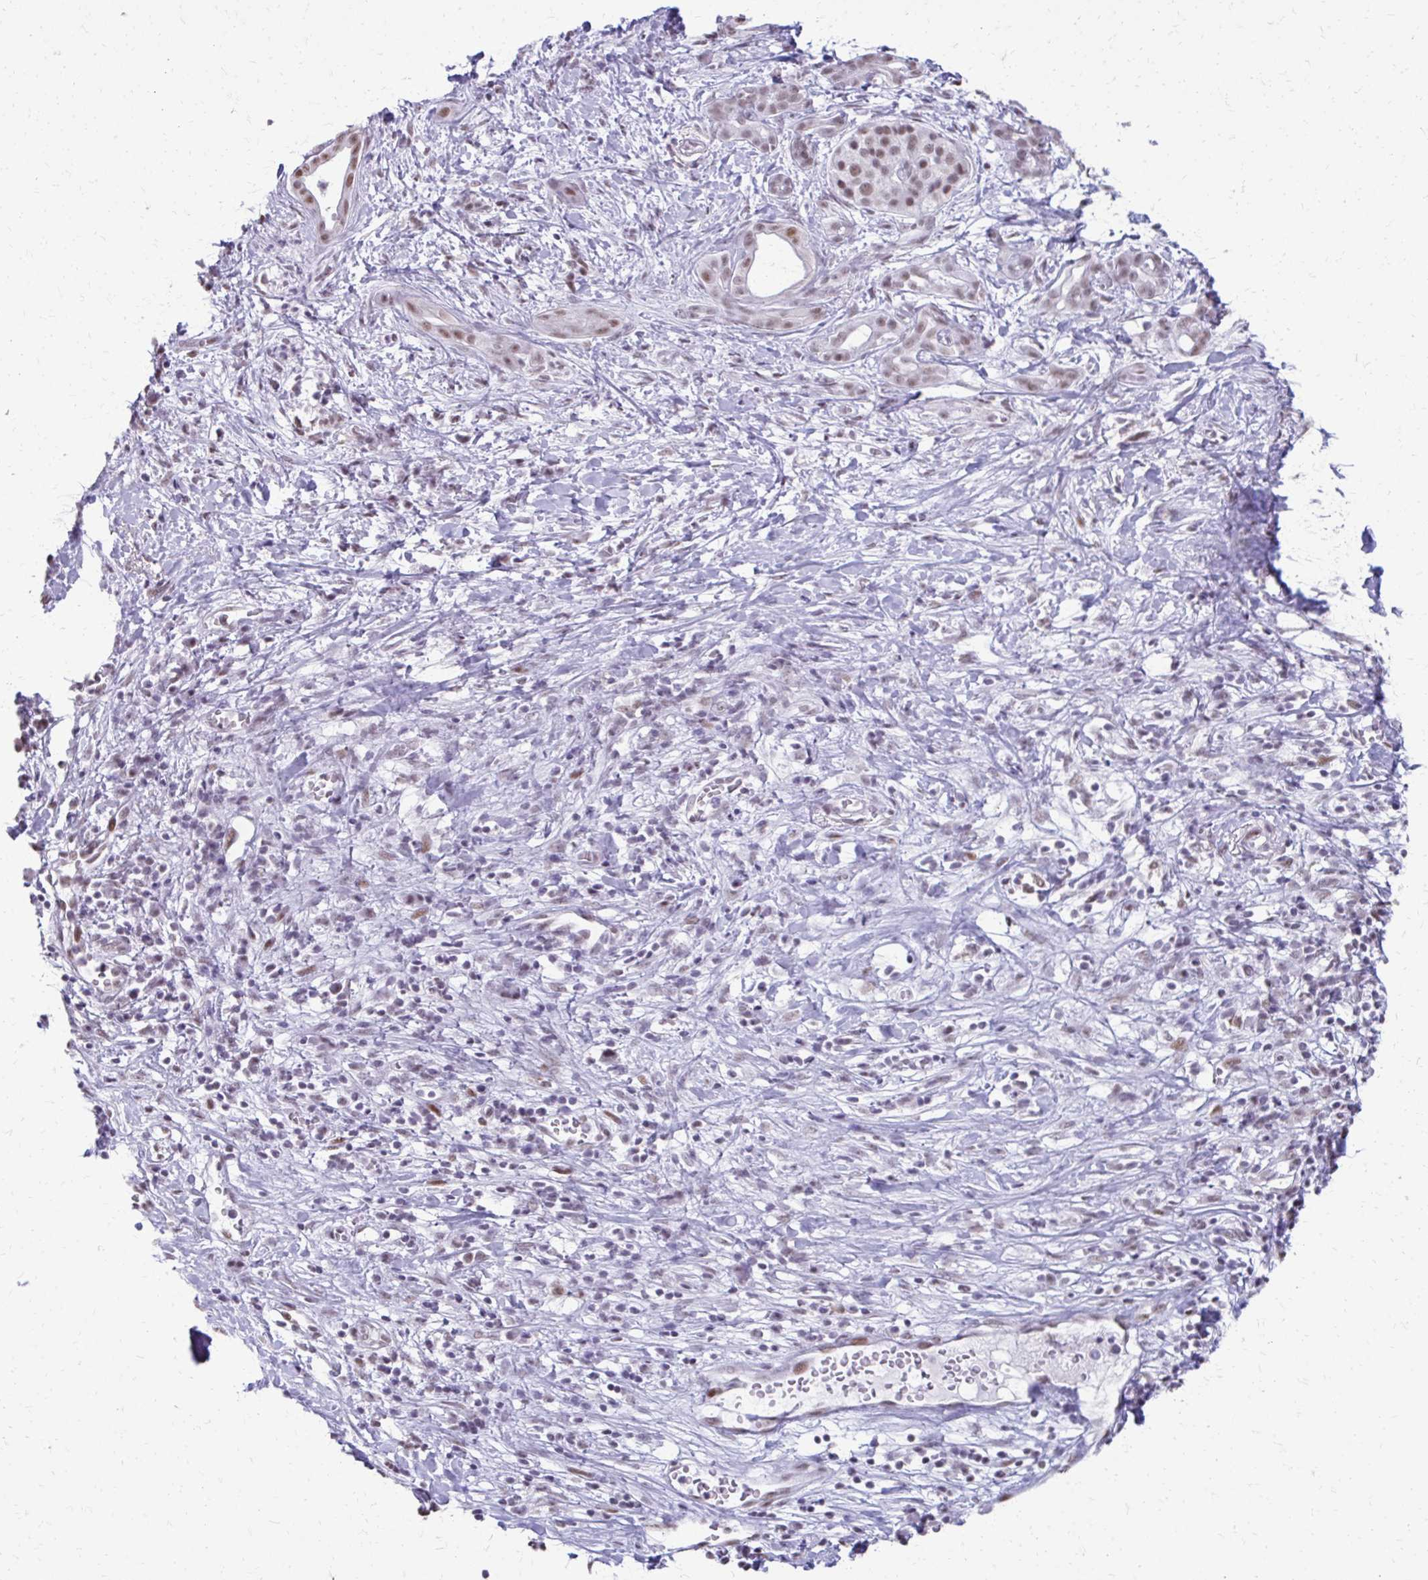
{"staining": {"intensity": "weak", "quantity": ">75%", "location": "nuclear"}, "tissue": "pancreatic cancer", "cell_type": "Tumor cells", "image_type": "cancer", "snomed": [{"axis": "morphology", "description": "Adenocarcinoma, NOS"}, {"axis": "topography", "description": "Pancreas"}], "caption": "Immunohistochemistry (IHC) histopathology image of neoplastic tissue: pancreatic adenocarcinoma stained using immunohistochemistry (IHC) displays low levels of weak protein expression localized specifically in the nuclear of tumor cells, appearing as a nuclear brown color.", "gene": "SS18", "patient": {"sex": "male", "age": 61}}